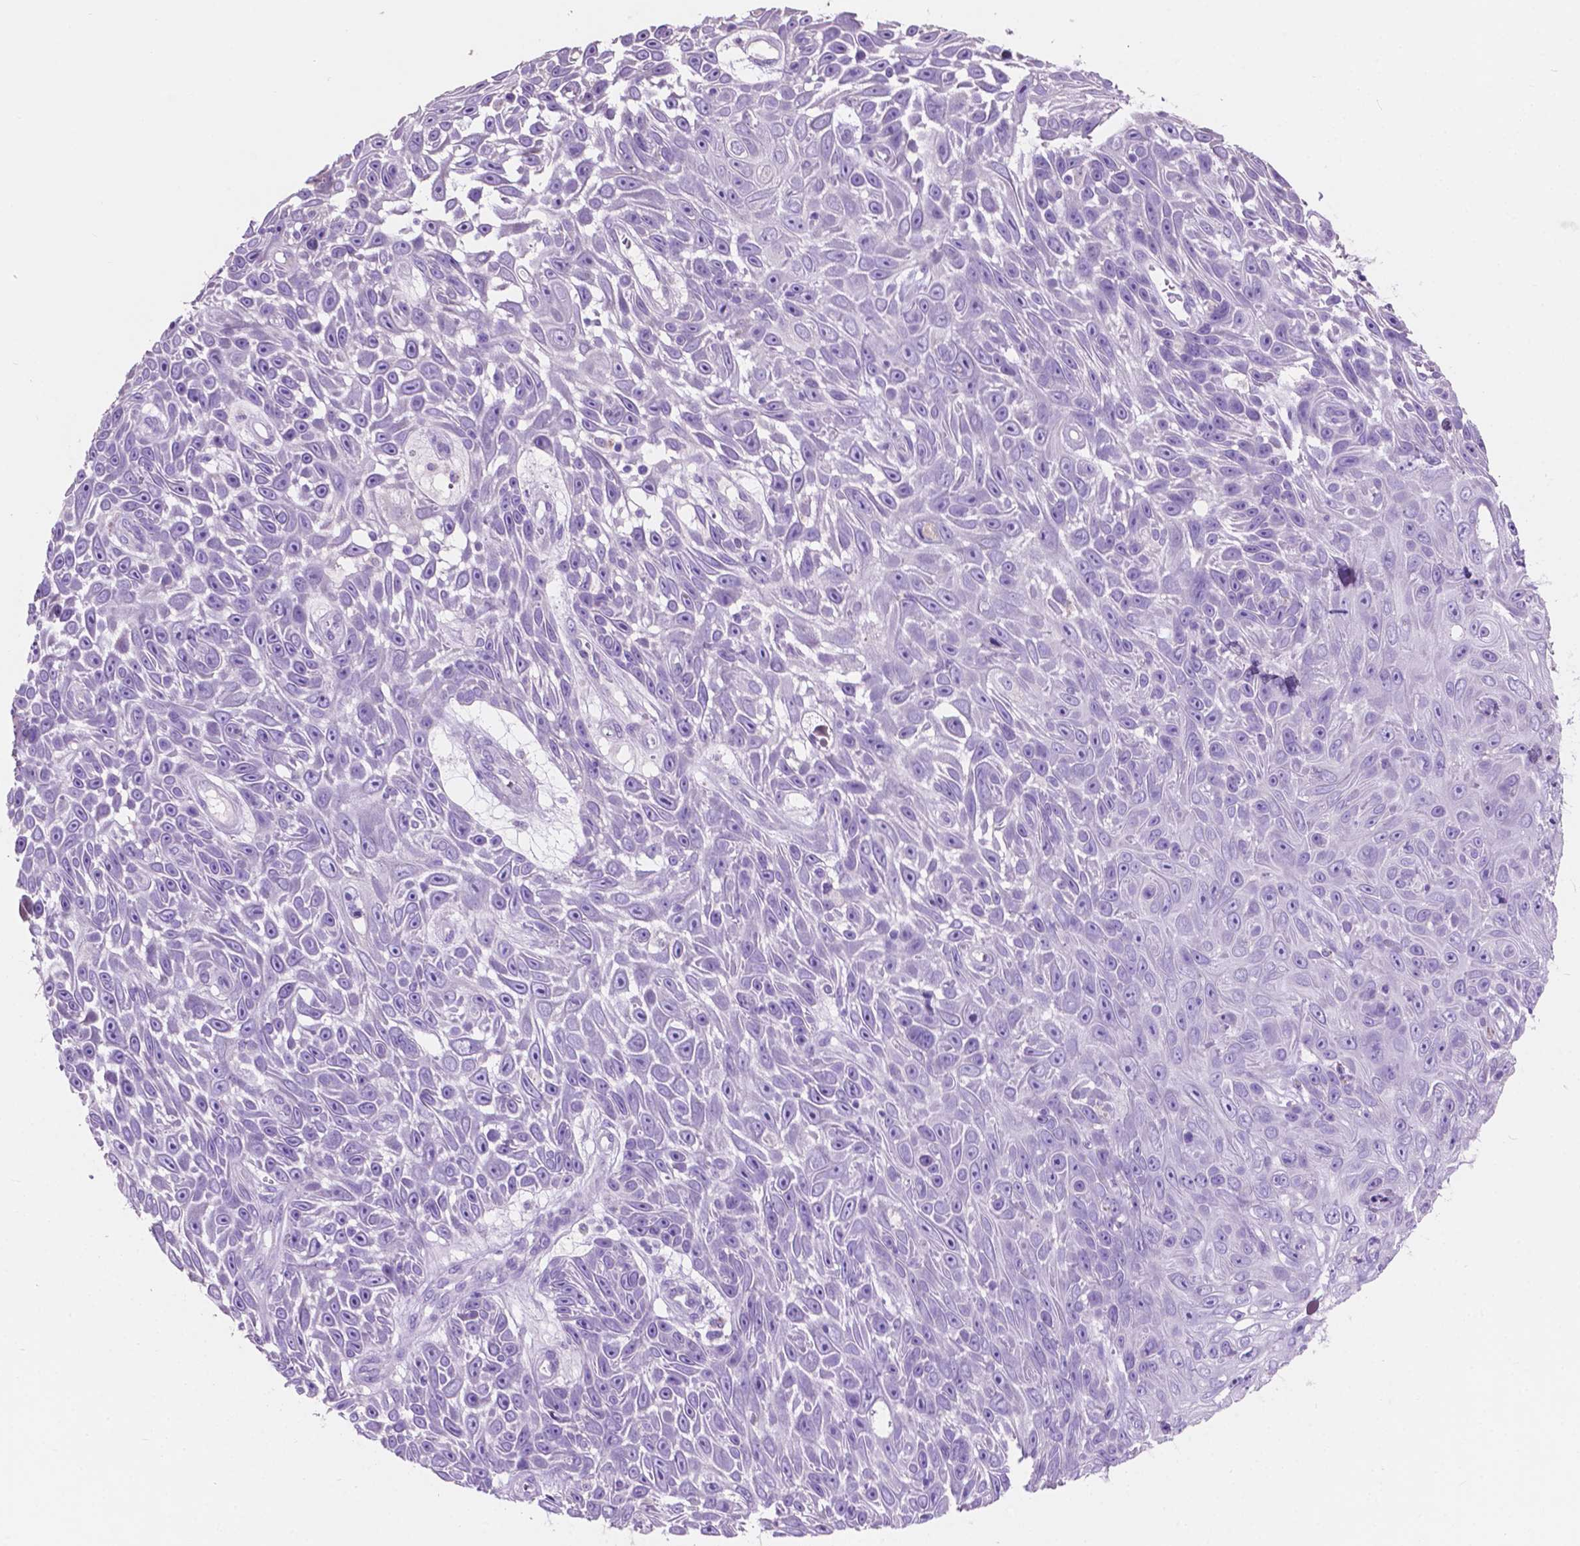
{"staining": {"intensity": "negative", "quantity": "none", "location": "none"}, "tissue": "skin cancer", "cell_type": "Tumor cells", "image_type": "cancer", "snomed": [{"axis": "morphology", "description": "Squamous cell carcinoma, NOS"}, {"axis": "topography", "description": "Skin"}], "caption": "DAB immunohistochemical staining of skin cancer (squamous cell carcinoma) demonstrates no significant staining in tumor cells.", "gene": "CLDN17", "patient": {"sex": "male", "age": 82}}